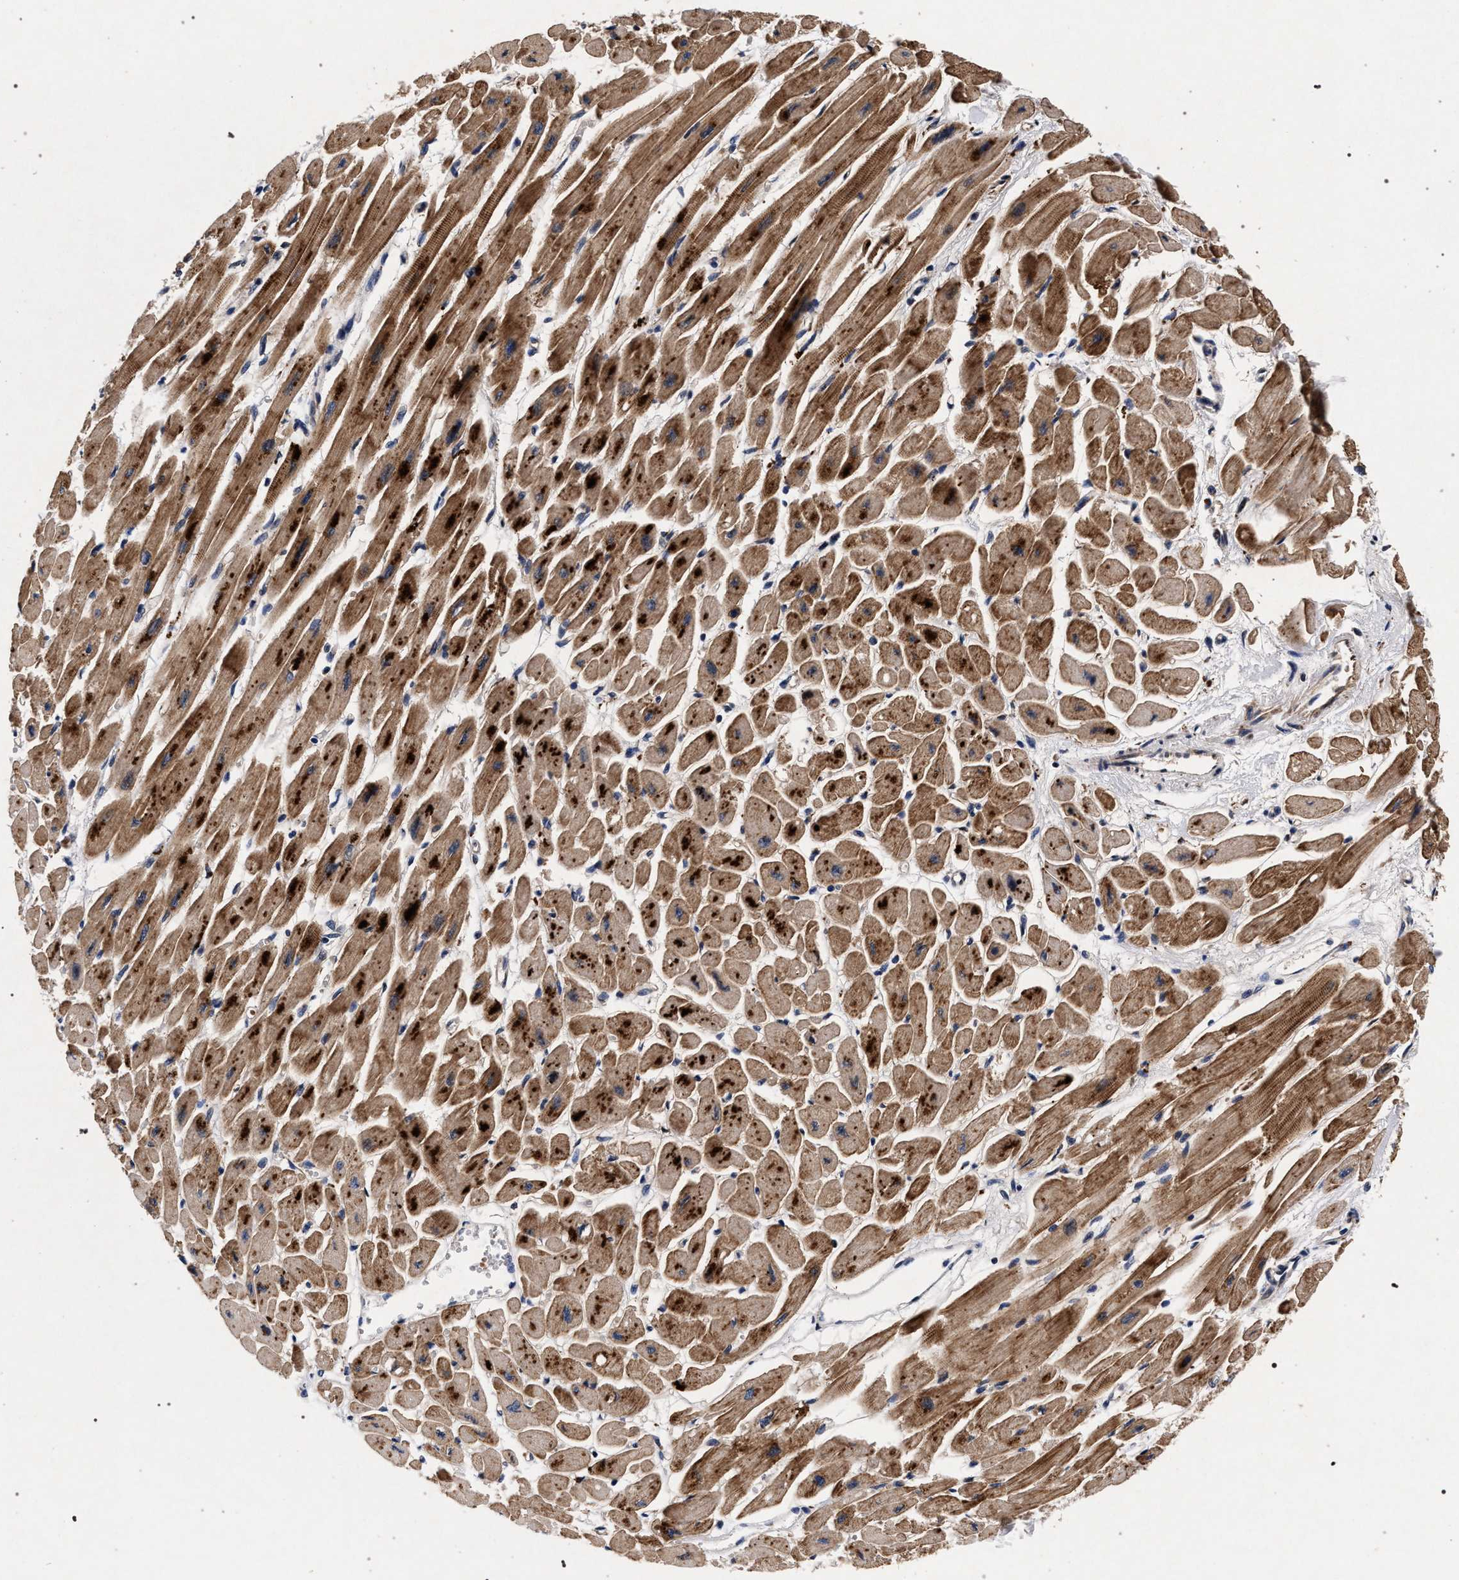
{"staining": {"intensity": "moderate", "quantity": ">75%", "location": "cytoplasmic/membranous"}, "tissue": "heart muscle", "cell_type": "Cardiomyocytes", "image_type": "normal", "snomed": [{"axis": "morphology", "description": "Normal tissue, NOS"}, {"axis": "topography", "description": "Heart"}], "caption": "Benign heart muscle was stained to show a protein in brown. There is medium levels of moderate cytoplasmic/membranous staining in about >75% of cardiomyocytes. The protein of interest is shown in brown color, while the nuclei are stained blue.", "gene": "NEK7", "patient": {"sex": "female", "age": 54}}